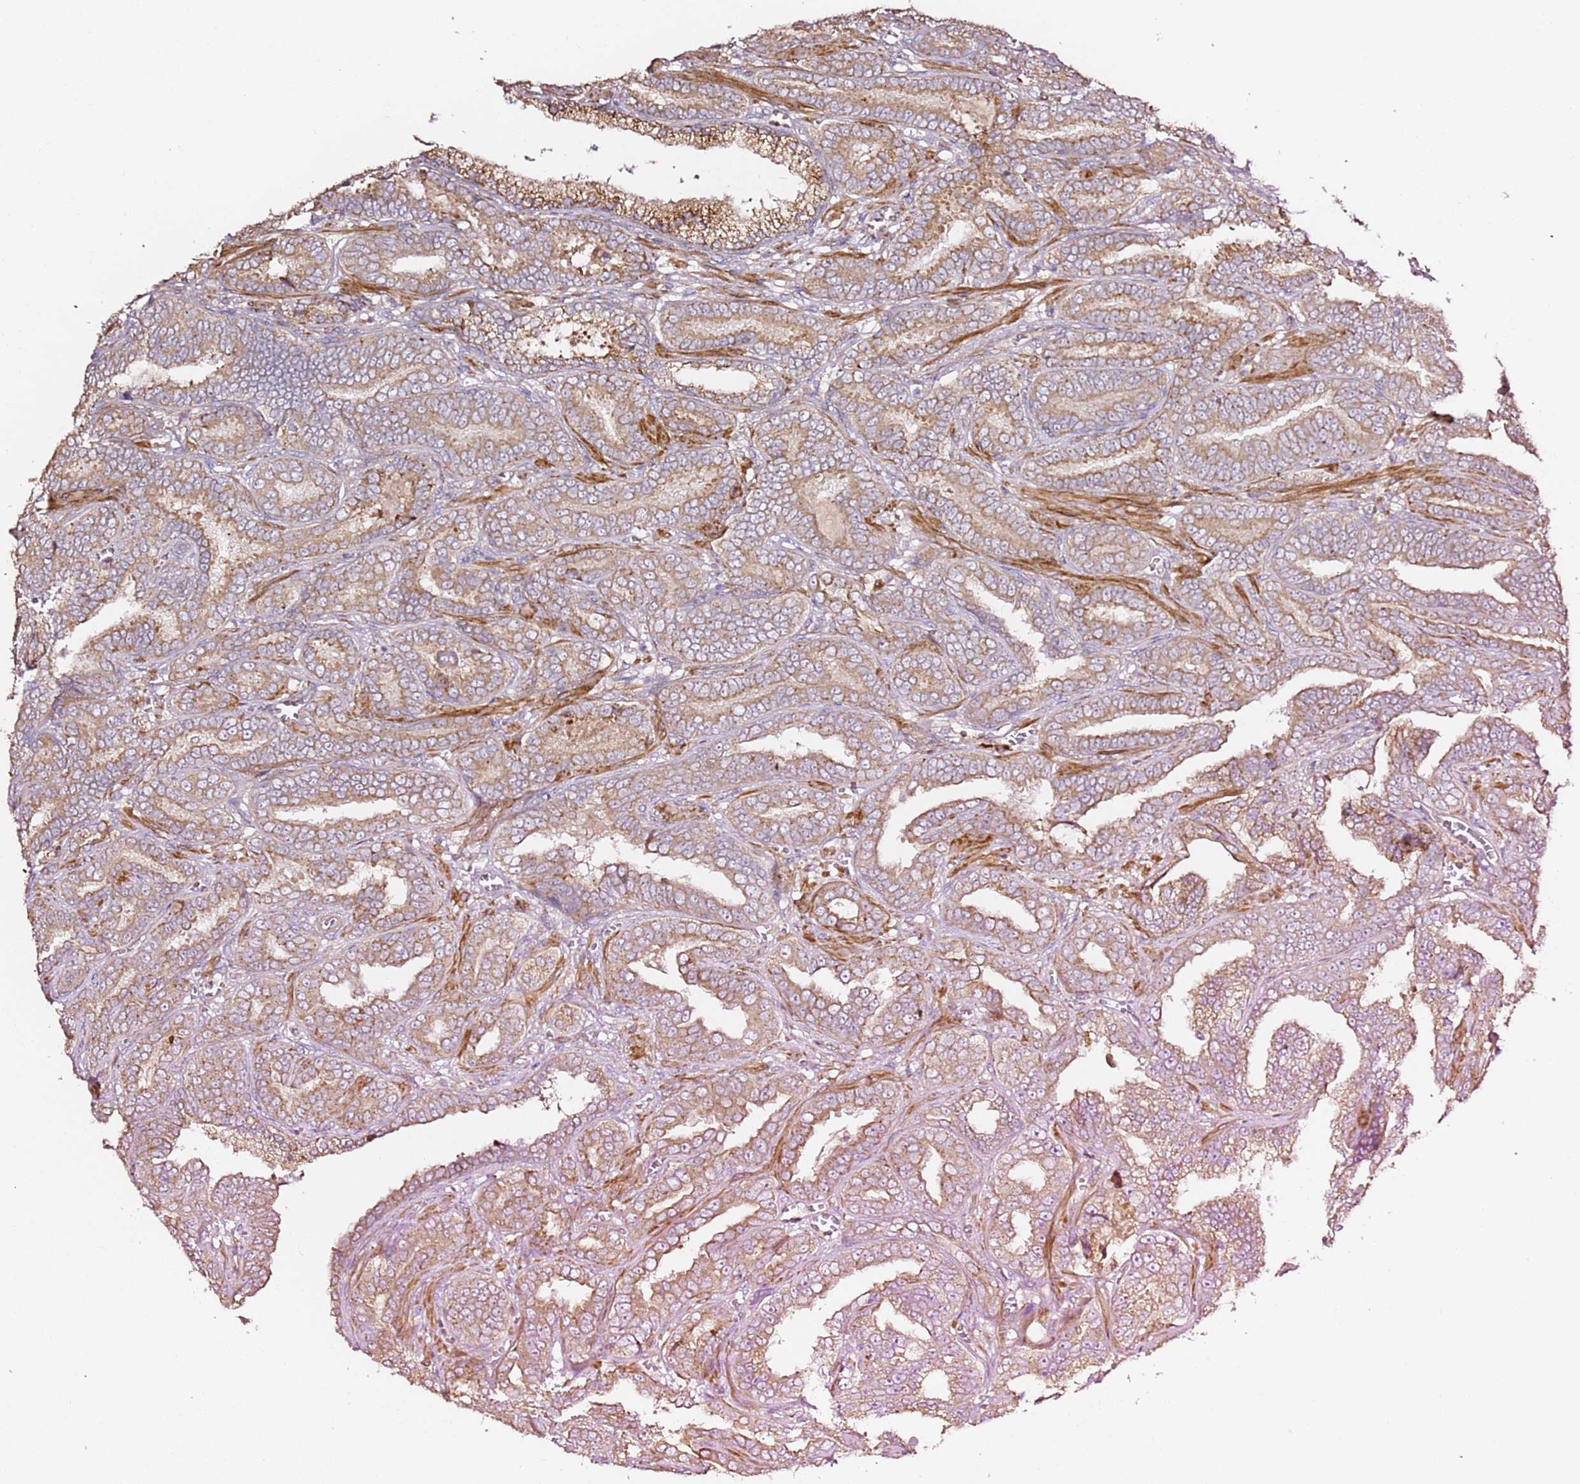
{"staining": {"intensity": "weak", "quantity": "25%-75%", "location": "cytoplasmic/membranous"}, "tissue": "prostate cancer", "cell_type": "Tumor cells", "image_type": "cancer", "snomed": [{"axis": "morphology", "description": "Adenocarcinoma, High grade"}, {"axis": "topography", "description": "Prostate"}], "caption": "The immunohistochemical stain labels weak cytoplasmic/membranous expression in tumor cells of high-grade adenocarcinoma (prostate) tissue.", "gene": "HSD17B7", "patient": {"sex": "male", "age": 67}}